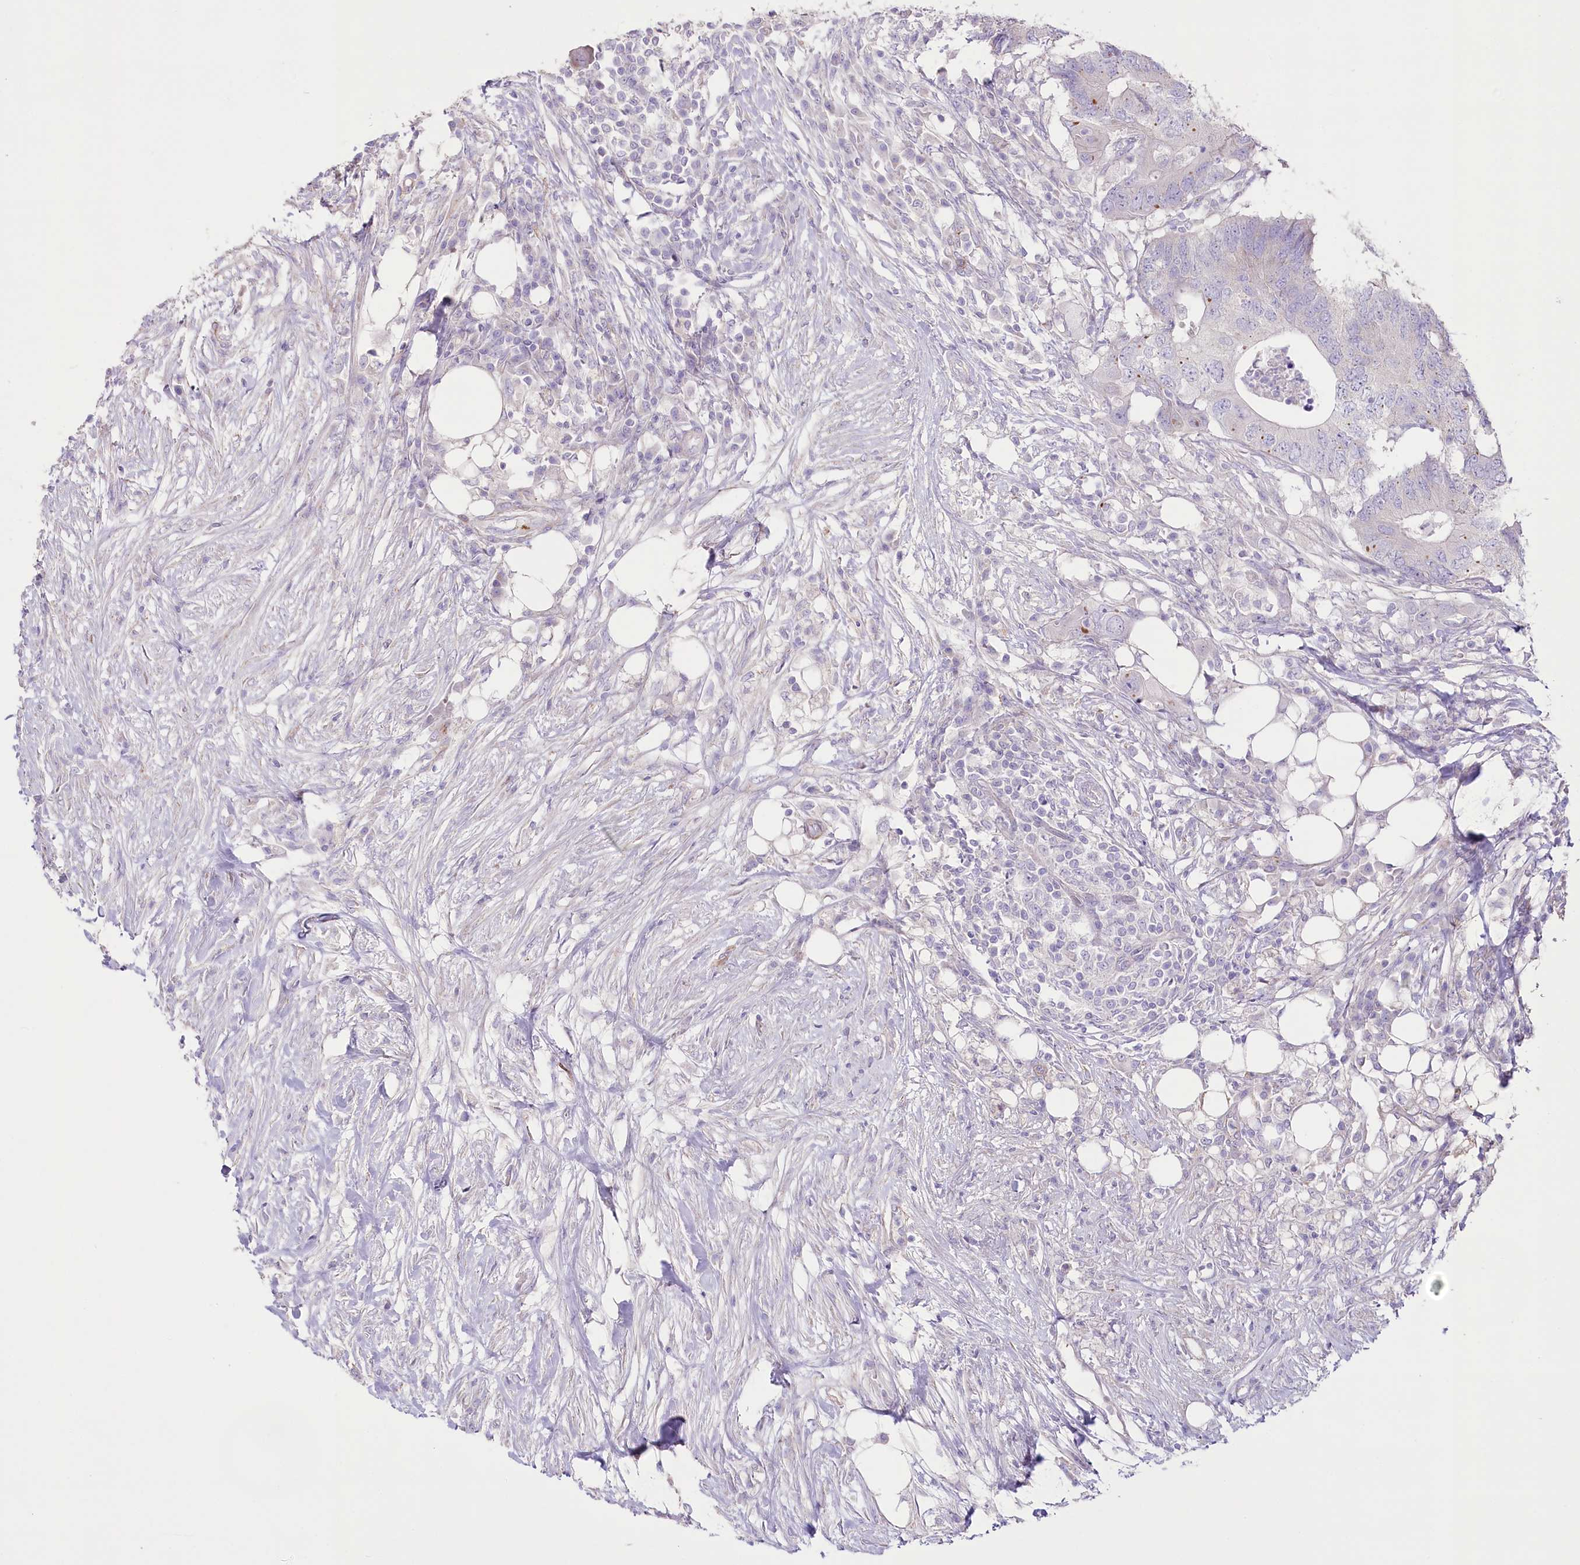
{"staining": {"intensity": "negative", "quantity": "none", "location": "none"}, "tissue": "colorectal cancer", "cell_type": "Tumor cells", "image_type": "cancer", "snomed": [{"axis": "morphology", "description": "Adenocarcinoma, NOS"}, {"axis": "topography", "description": "Colon"}], "caption": "This photomicrograph is of colorectal adenocarcinoma stained with IHC to label a protein in brown with the nuclei are counter-stained blue. There is no positivity in tumor cells.", "gene": "SLC39A10", "patient": {"sex": "male", "age": 71}}